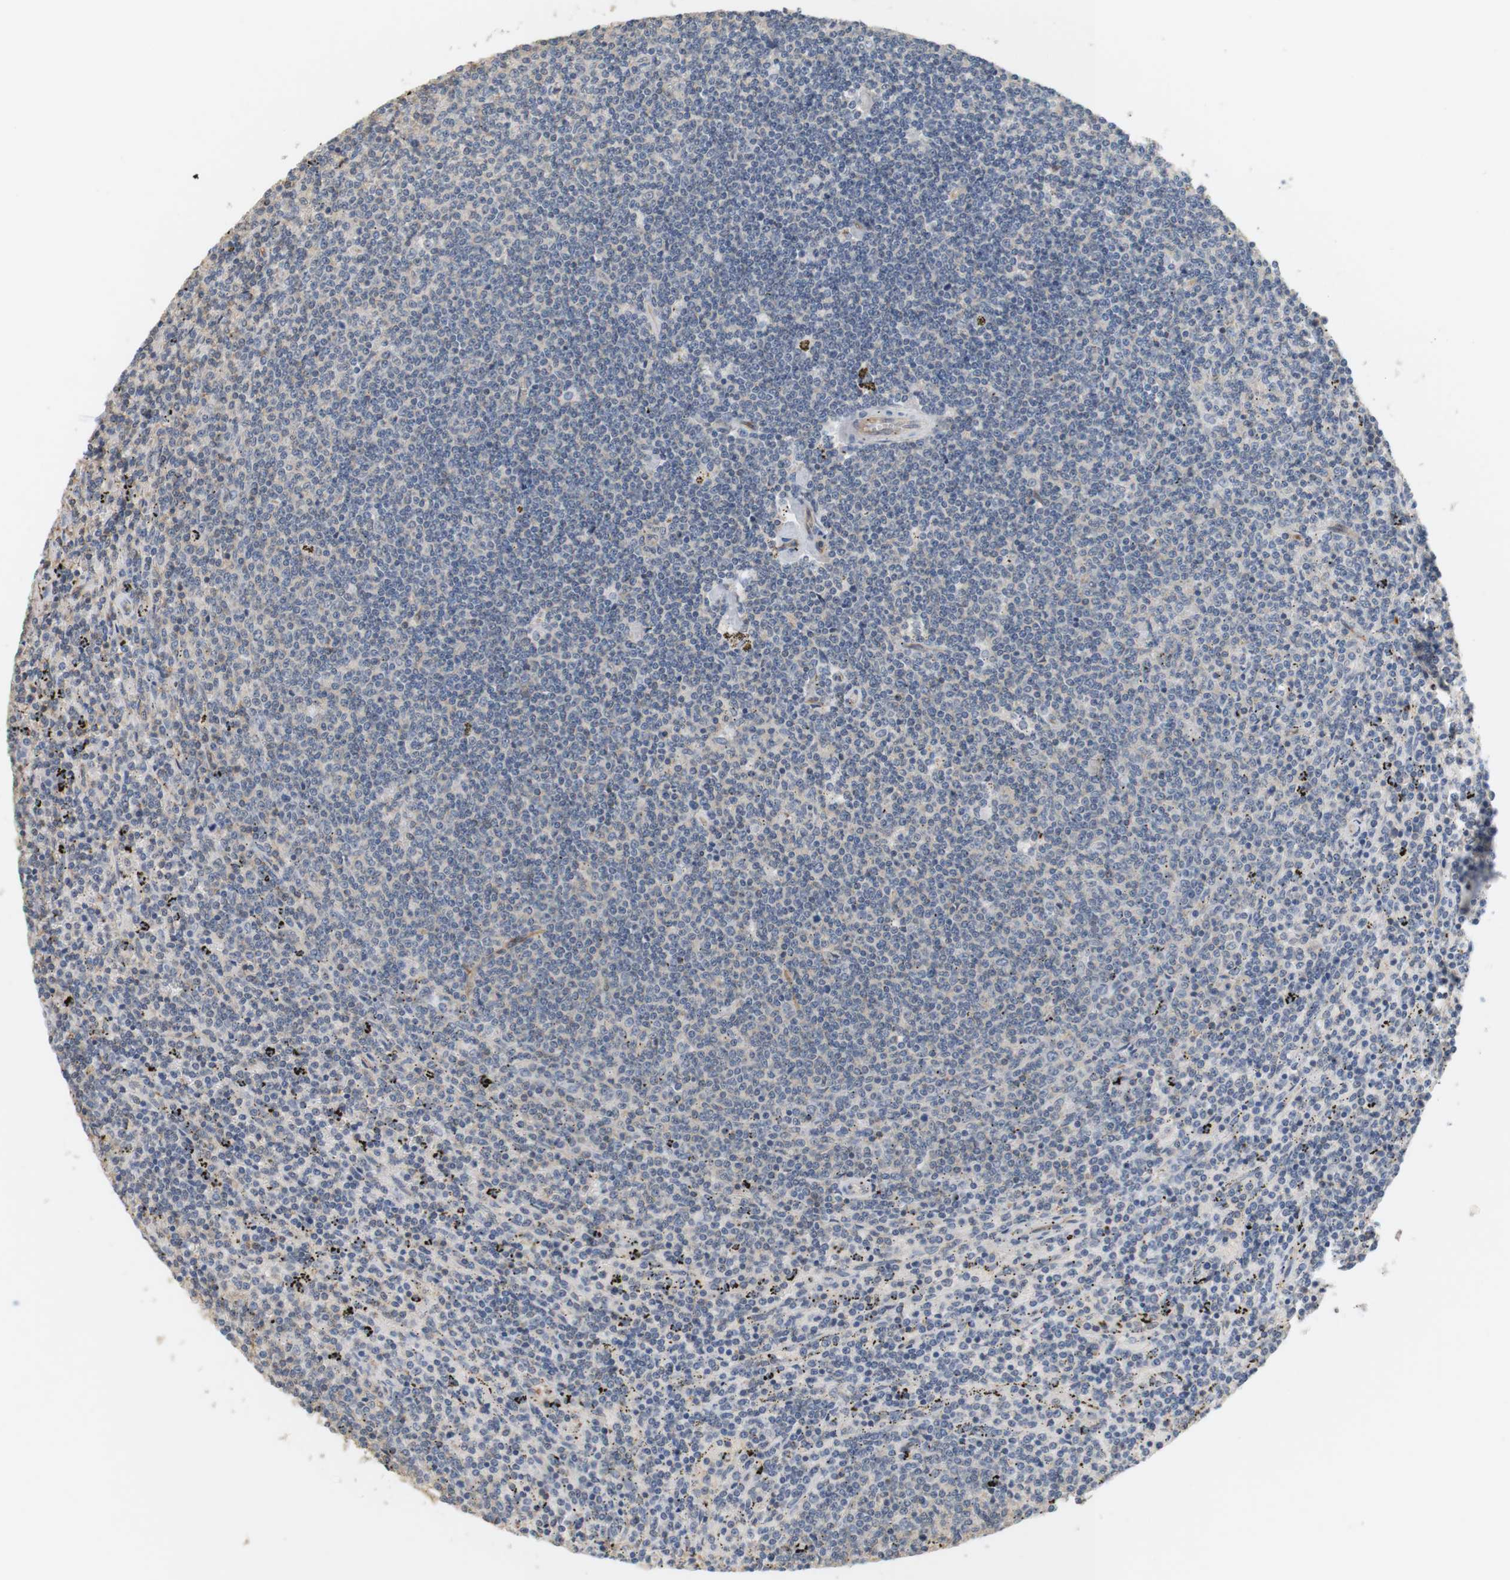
{"staining": {"intensity": "negative", "quantity": "none", "location": "none"}, "tissue": "lymphoma", "cell_type": "Tumor cells", "image_type": "cancer", "snomed": [{"axis": "morphology", "description": "Malignant lymphoma, non-Hodgkin's type, Low grade"}, {"axis": "topography", "description": "Spleen"}], "caption": "High magnification brightfield microscopy of malignant lymphoma, non-Hodgkin's type (low-grade) stained with DAB (3,3'-diaminobenzidine) (brown) and counterstained with hematoxylin (blue): tumor cells show no significant staining. The staining was performed using DAB to visualize the protein expression in brown, while the nuclei were stained in blue with hematoxylin (Magnification: 20x).", "gene": "OSR1", "patient": {"sex": "female", "age": 50}}